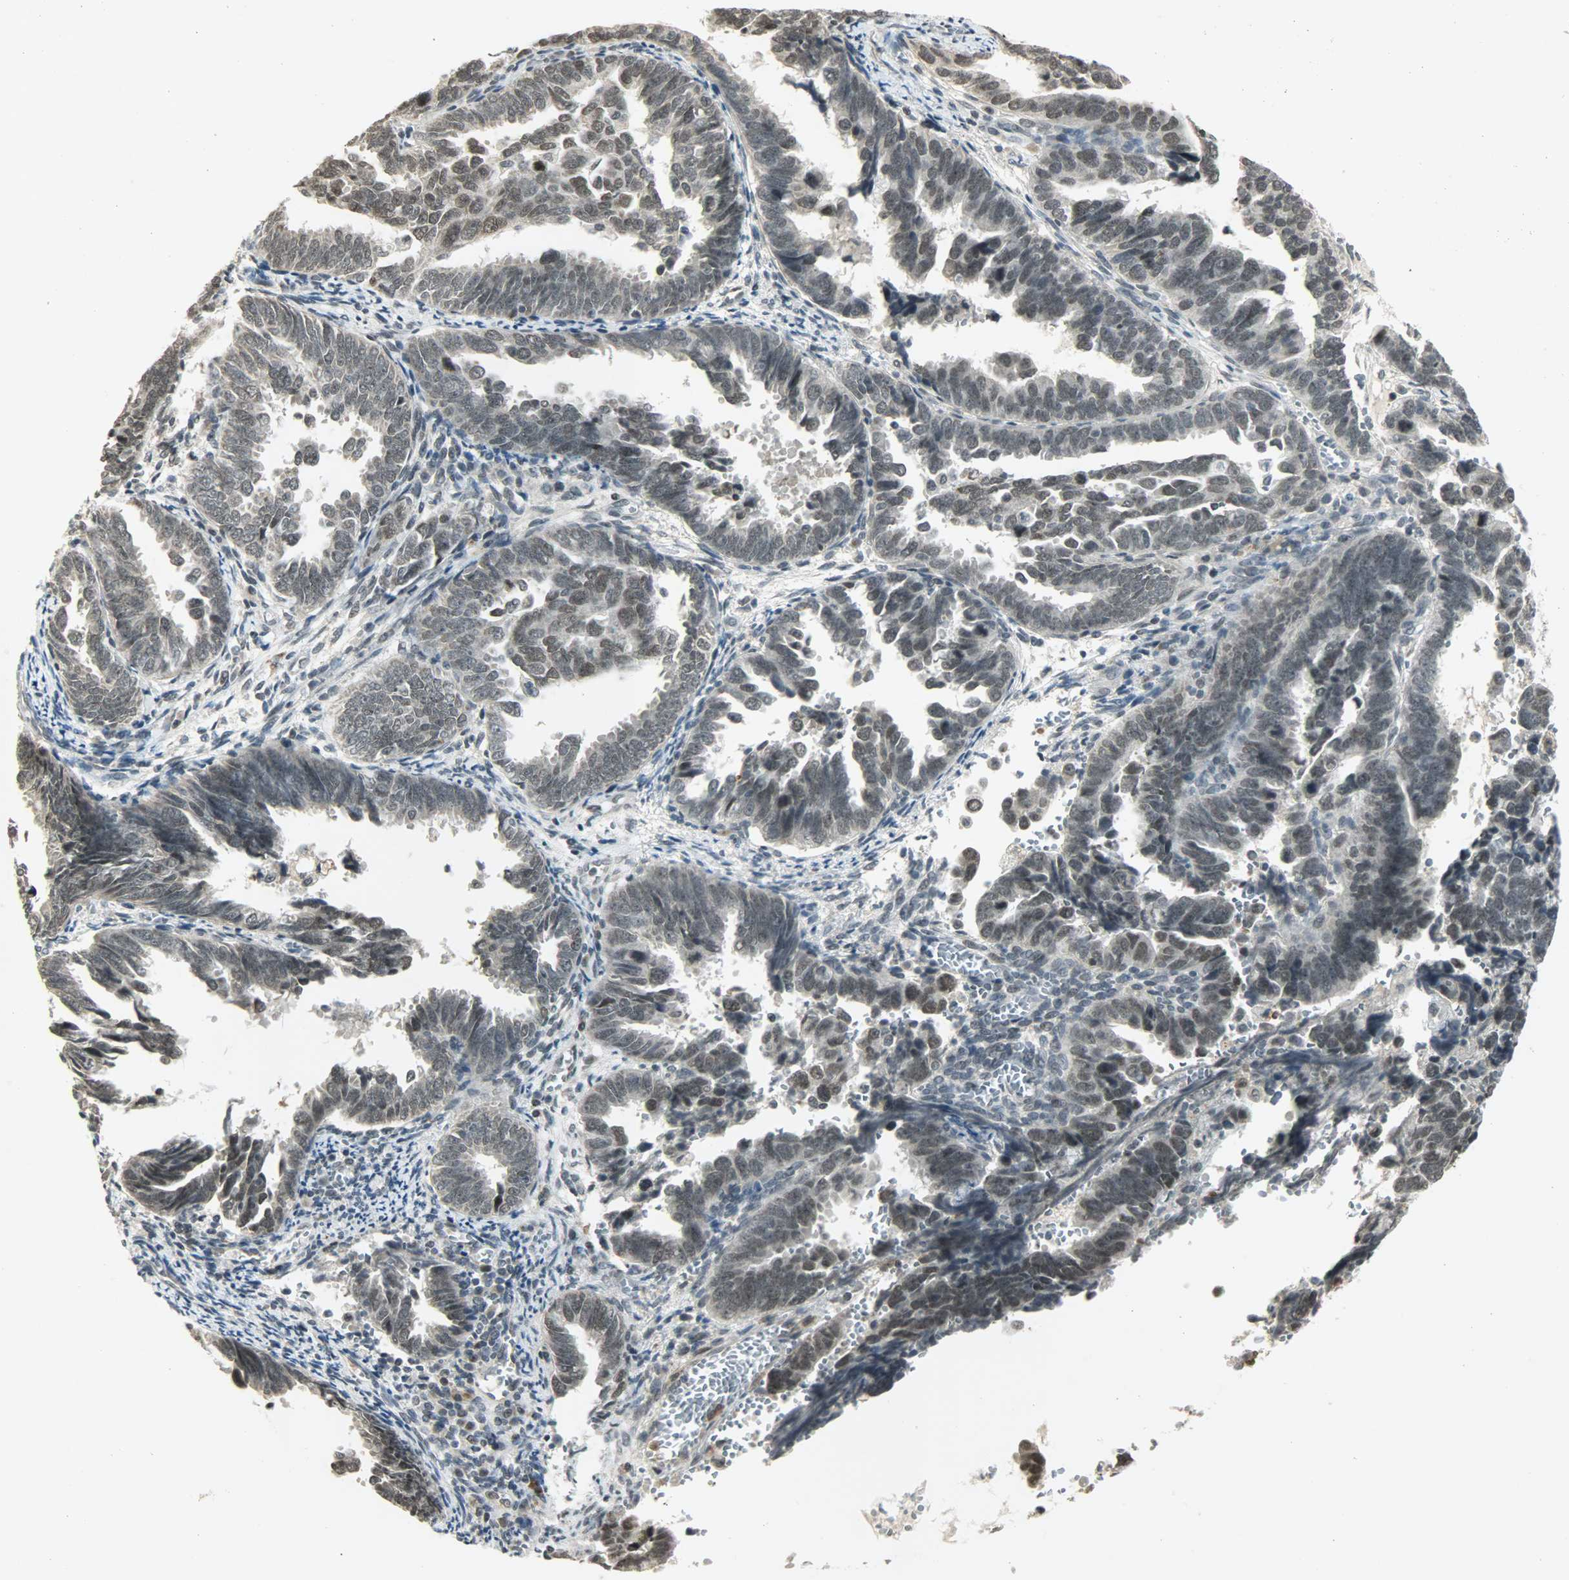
{"staining": {"intensity": "weak", "quantity": "25%-75%", "location": "nuclear"}, "tissue": "endometrial cancer", "cell_type": "Tumor cells", "image_type": "cancer", "snomed": [{"axis": "morphology", "description": "Adenocarcinoma, NOS"}, {"axis": "topography", "description": "Endometrium"}], "caption": "DAB immunohistochemical staining of endometrial adenocarcinoma exhibits weak nuclear protein expression in approximately 25%-75% of tumor cells.", "gene": "SMARCA5", "patient": {"sex": "female", "age": 75}}